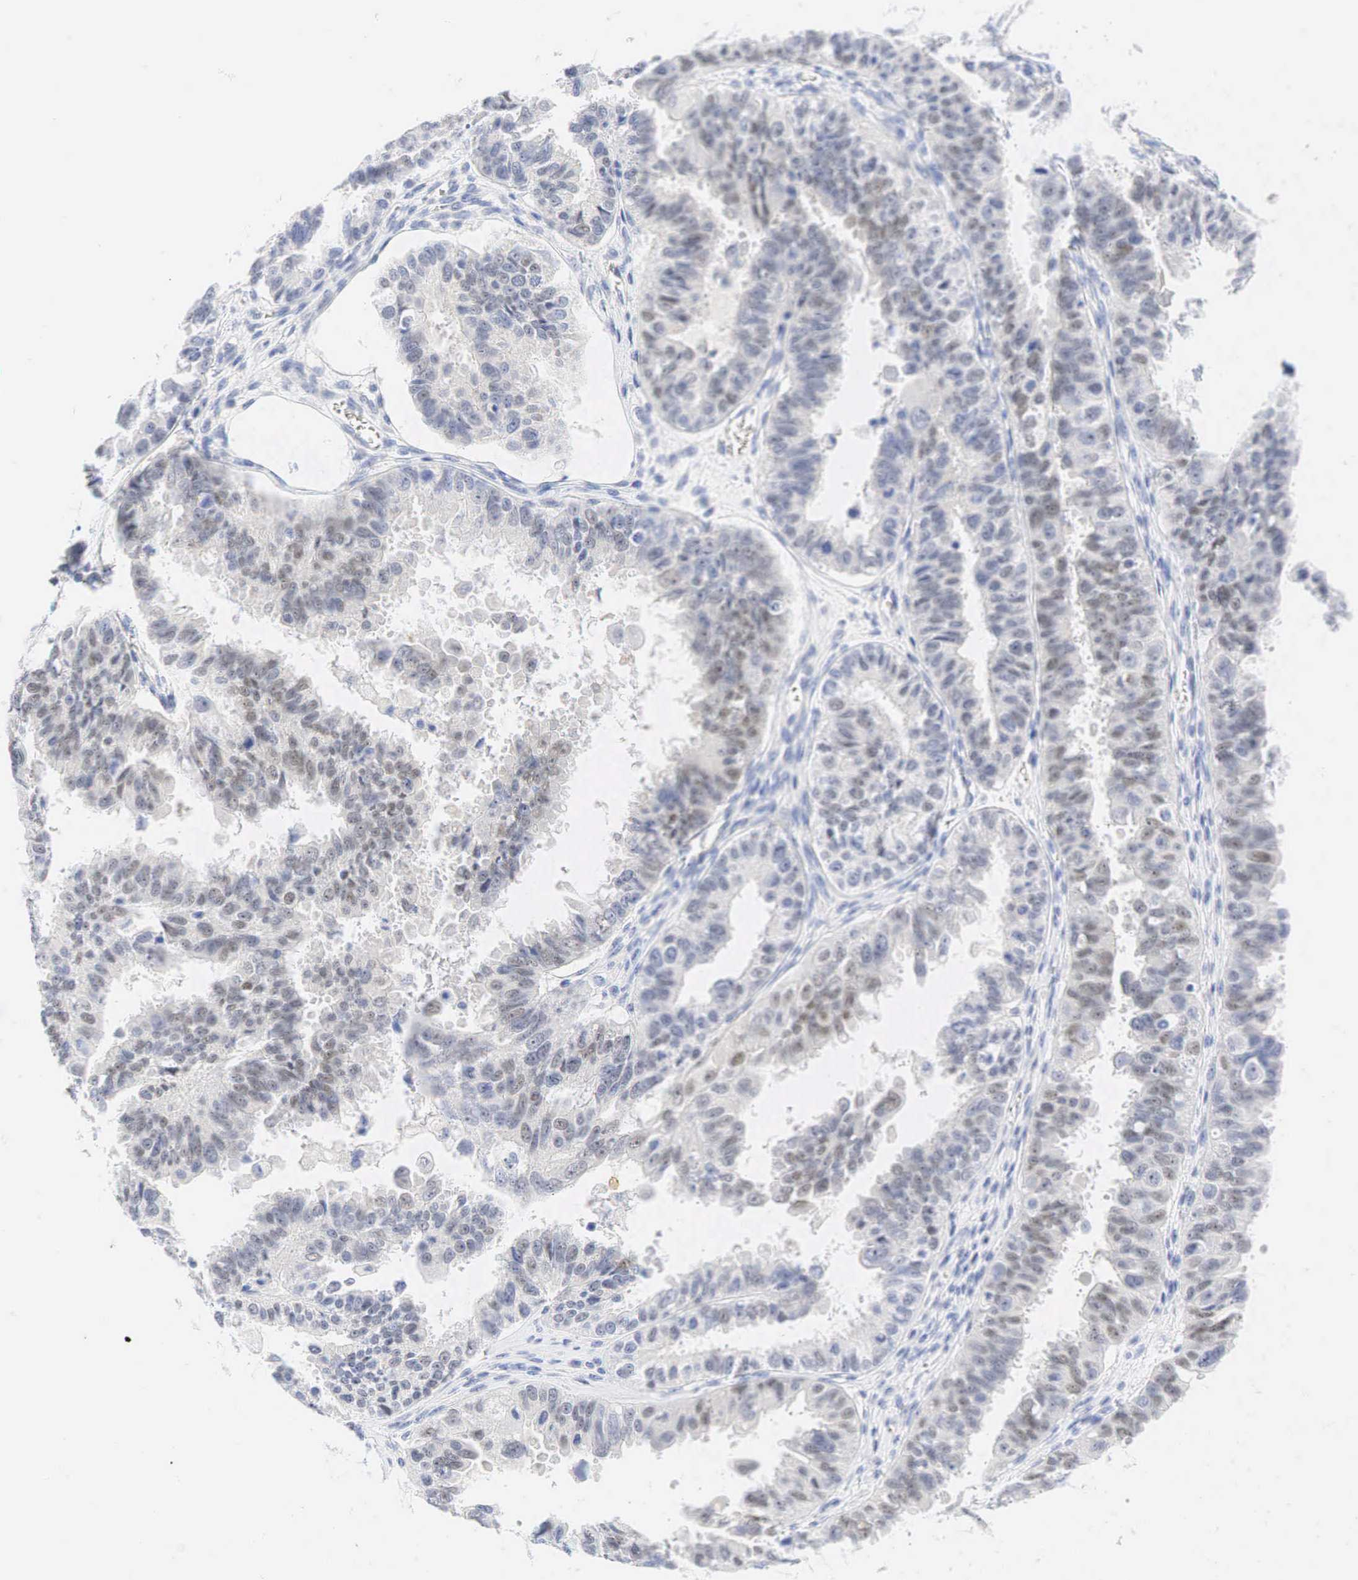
{"staining": {"intensity": "weak", "quantity": "<25%", "location": "cytoplasmic/membranous,nuclear"}, "tissue": "ovarian cancer", "cell_type": "Tumor cells", "image_type": "cancer", "snomed": [{"axis": "morphology", "description": "Carcinoma, endometroid"}, {"axis": "topography", "description": "Ovary"}], "caption": "An immunohistochemistry (IHC) image of endometroid carcinoma (ovarian) is shown. There is no staining in tumor cells of endometroid carcinoma (ovarian).", "gene": "AR", "patient": {"sex": "female", "age": 85}}